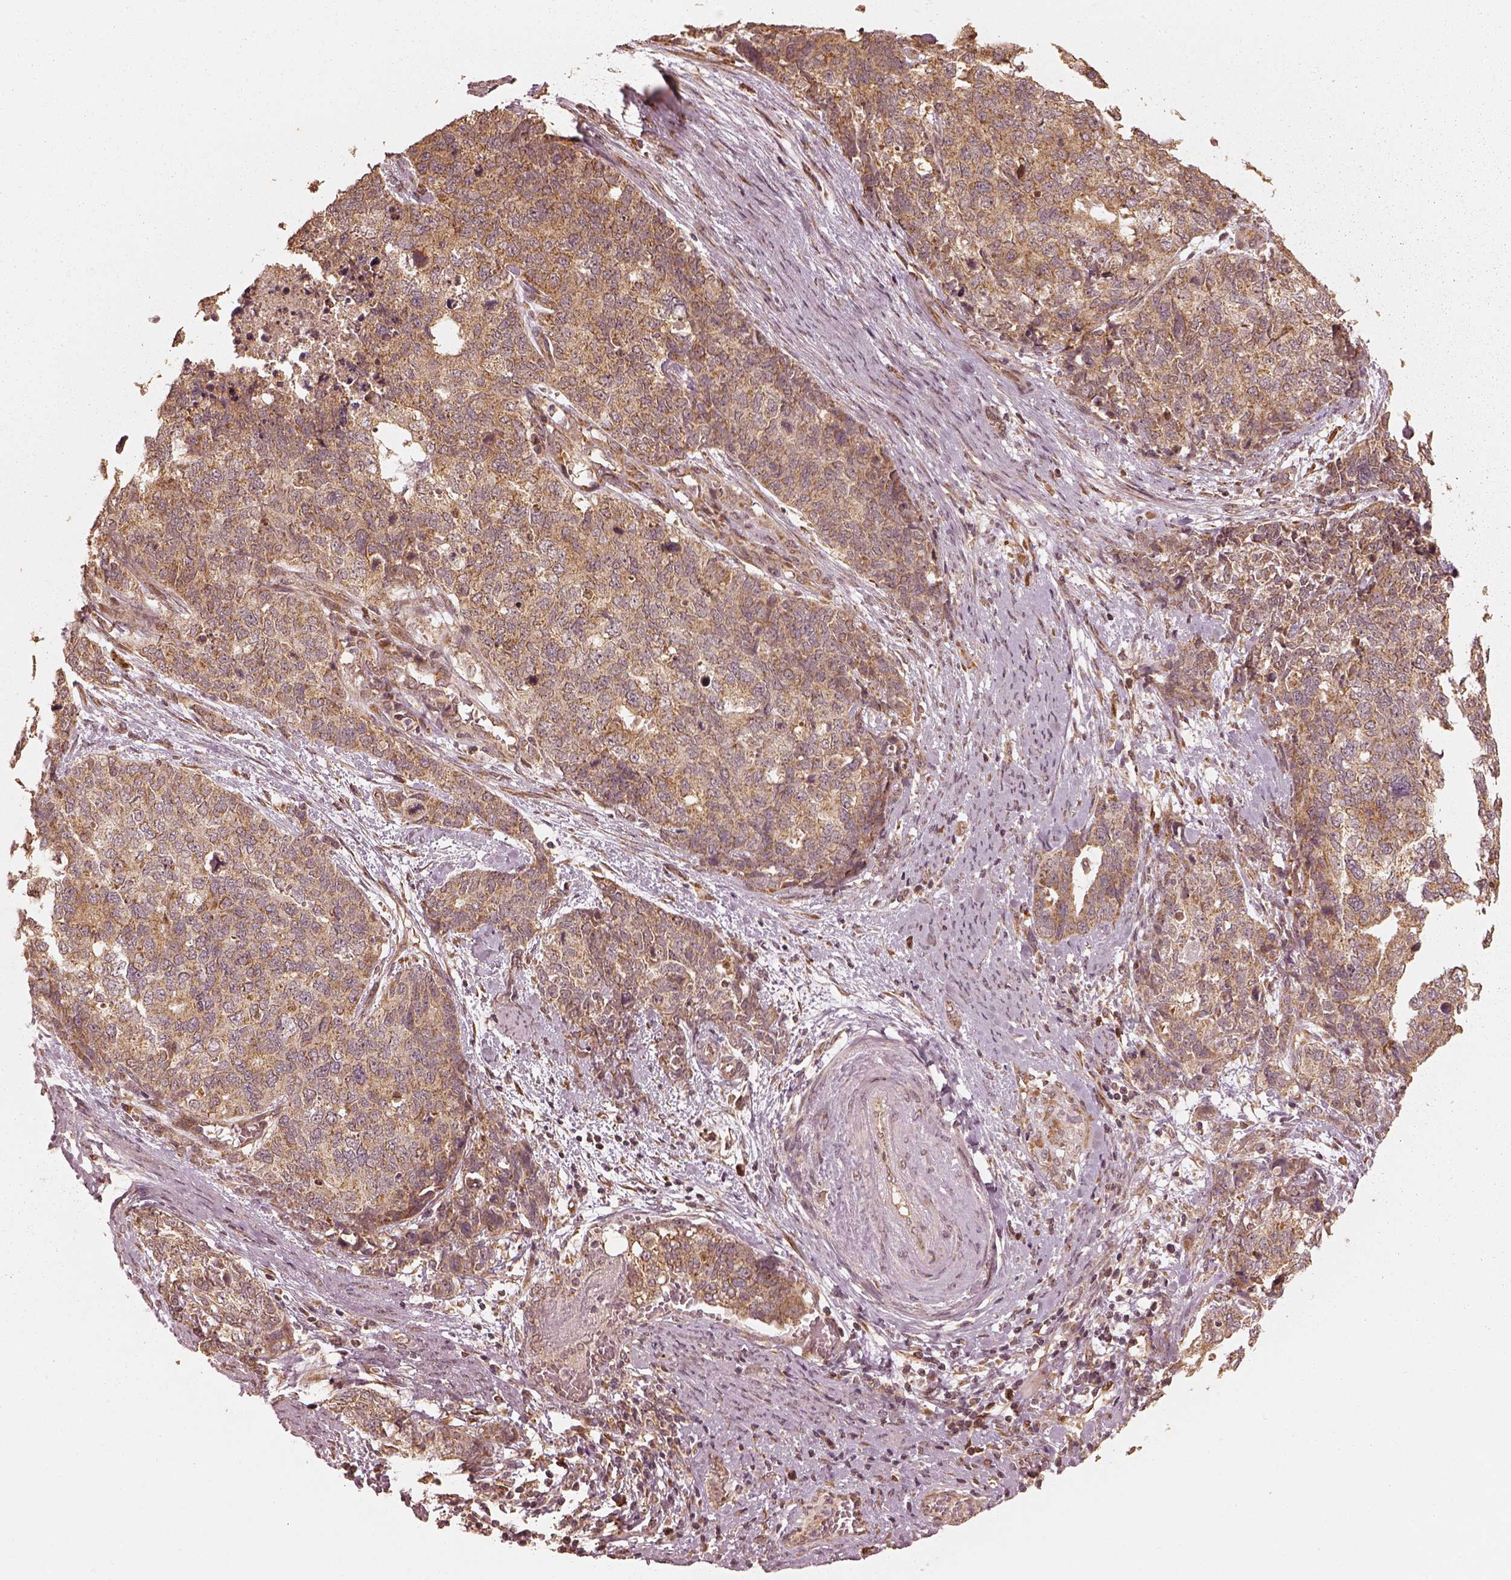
{"staining": {"intensity": "moderate", "quantity": ">75%", "location": "cytoplasmic/membranous"}, "tissue": "cervical cancer", "cell_type": "Tumor cells", "image_type": "cancer", "snomed": [{"axis": "morphology", "description": "Squamous cell carcinoma, NOS"}, {"axis": "topography", "description": "Cervix"}], "caption": "IHC (DAB) staining of human cervical squamous cell carcinoma reveals moderate cytoplasmic/membranous protein expression in approximately >75% of tumor cells.", "gene": "DNAJC25", "patient": {"sex": "female", "age": 63}}